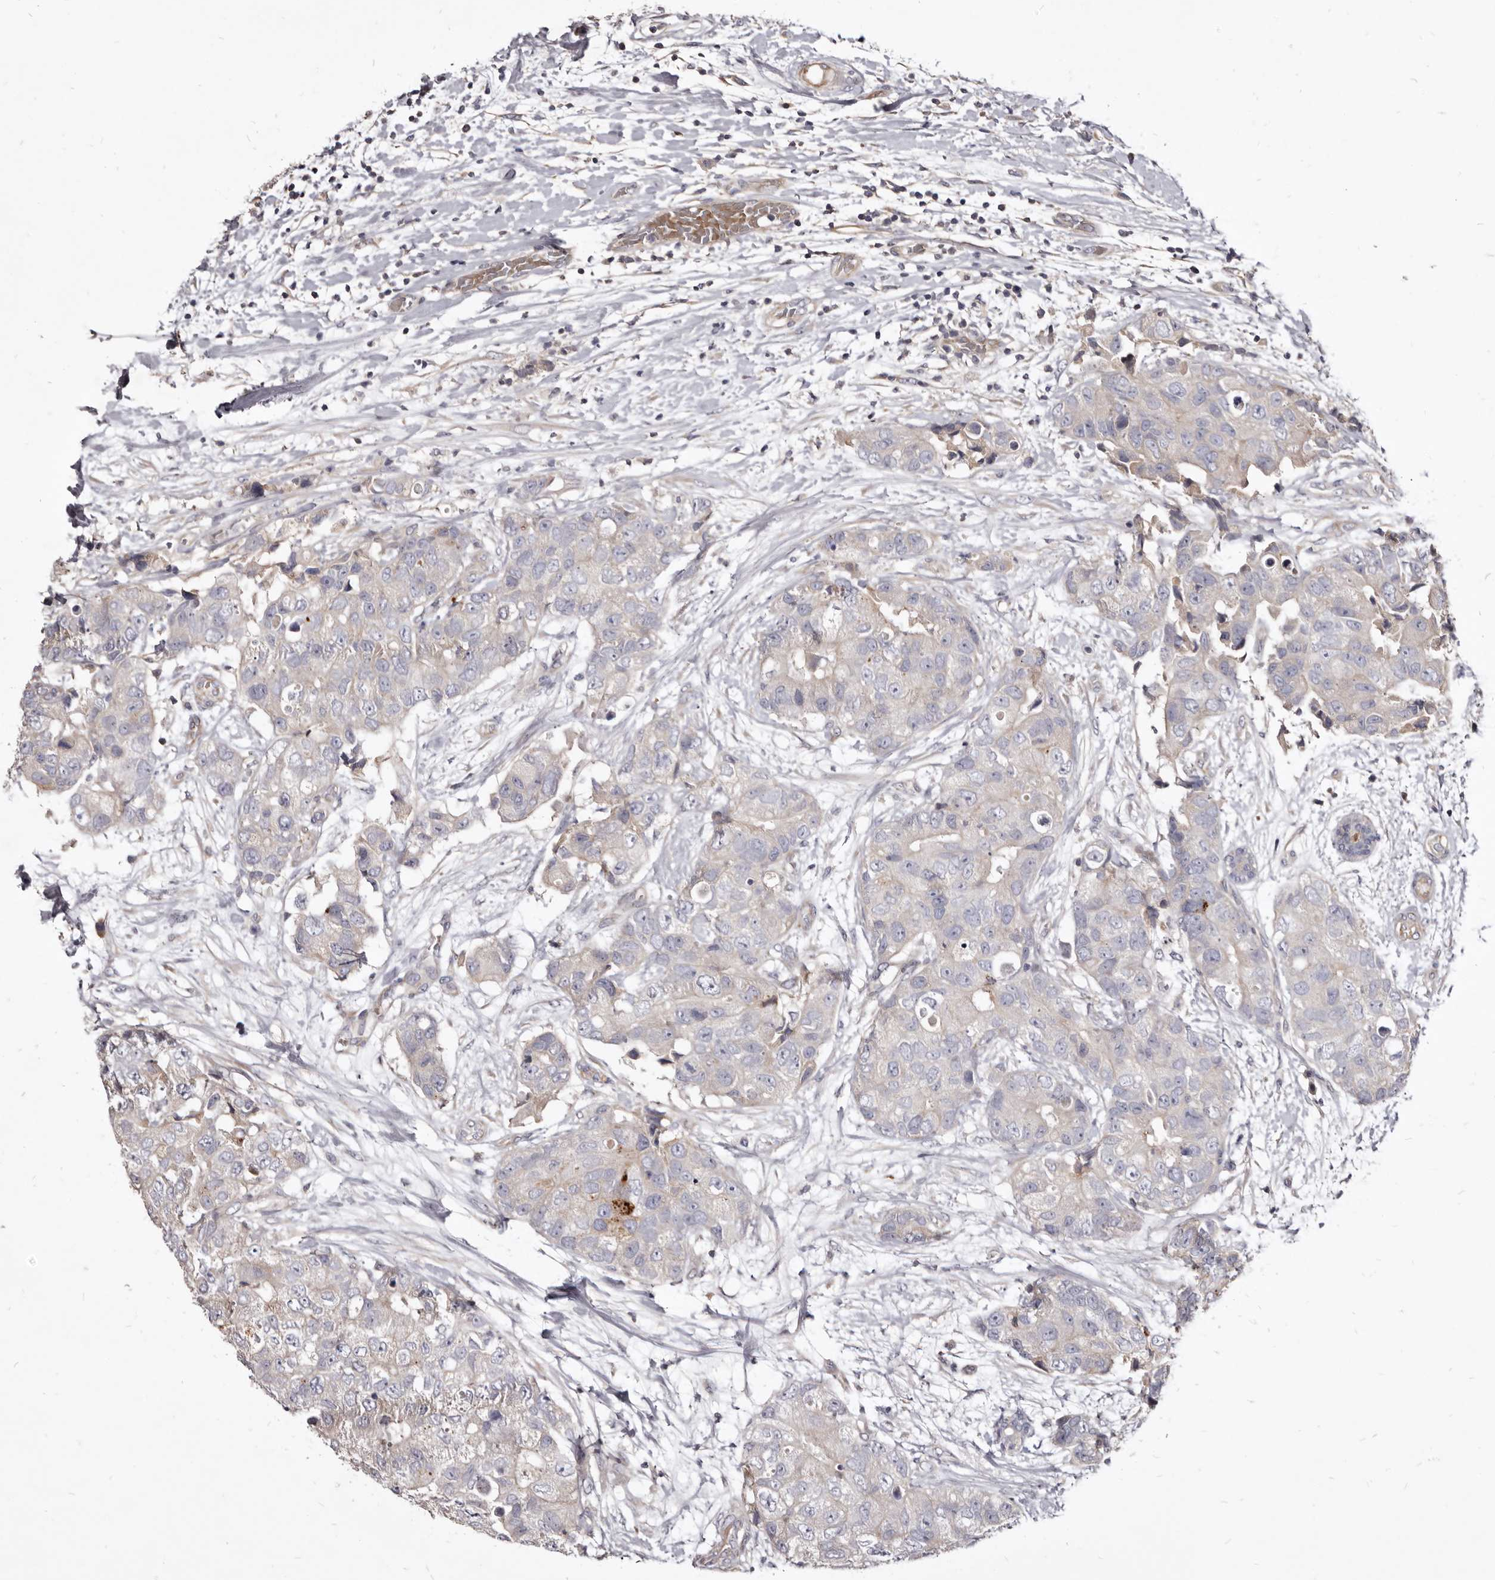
{"staining": {"intensity": "negative", "quantity": "none", "location": "none"}, "tissue": "breast cancer", "cell_type": "Tumor cells", "image_type": "cancer", "snomed": [{"axis": "morphology", "description": "Duct carcinoma"}, {"axis": "topography", "description": "Breast"}], "caption": "Photomicrograph shows no significant protein staining in tumor cells of breast cancer.", "gene": "FAS", "patient": {"sex": "female", "age": 62}}